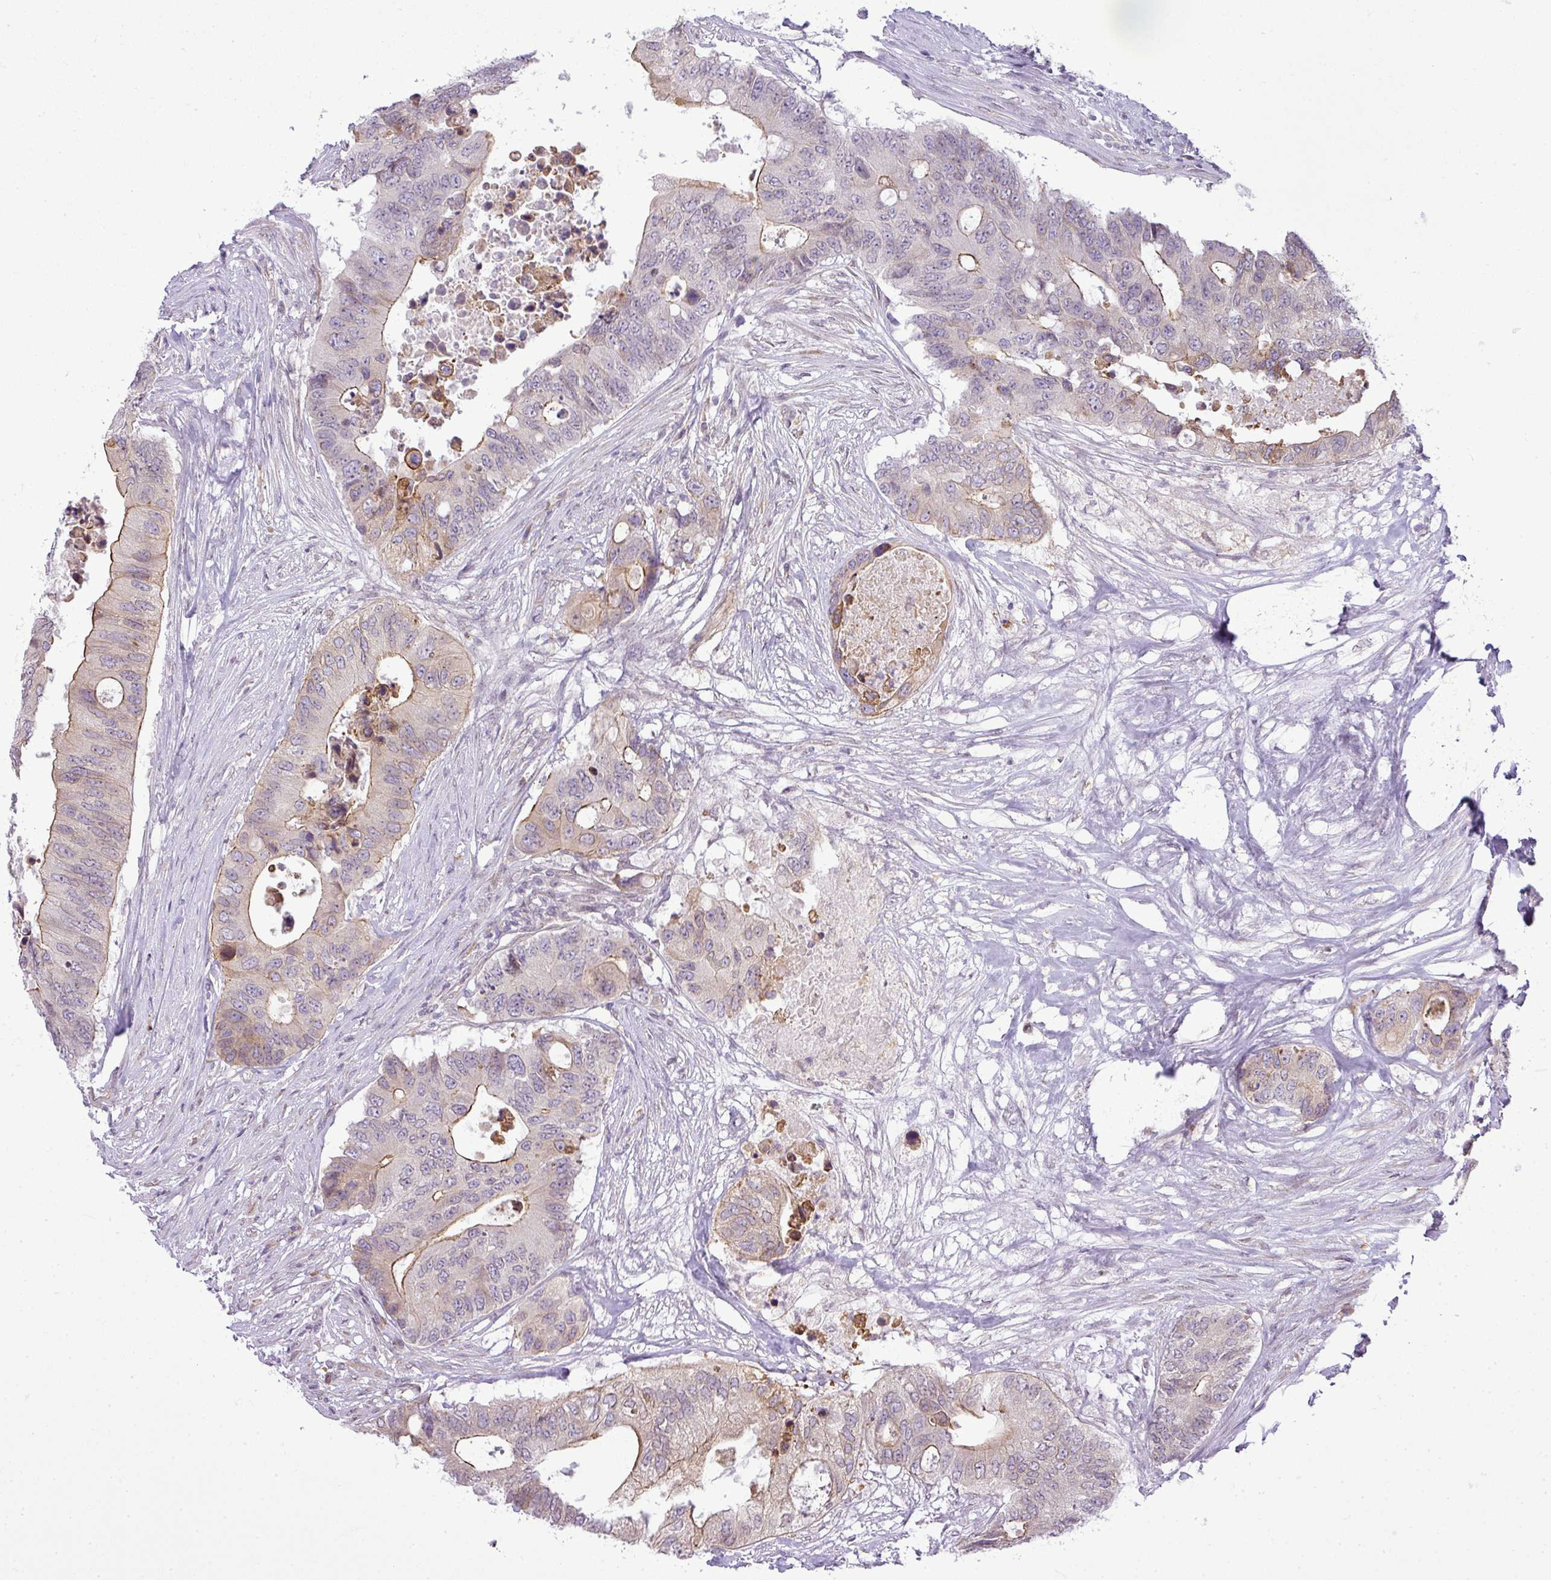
{"staining": {"intensity": "moderate", "quantity": "<25%", "location": "cytoplasmic/membranous"}, "tissue": "colorectal cancer", "cell_type": "Tumor cells", "image_type": "cancer", "snomed": [{"axis": "morphology", "description": "Adenocarcinoma, NOS"}, {"axis": "topography", "description": "Colon"}], "caption": "Immunohistochemical staining of human colorectal cancer reveals low levels of moderate cytoplasmic/membranous positivity in about <25% of tumor cells.", "gene": "COX18", "patient": {"sex": "male", "age": 71}}